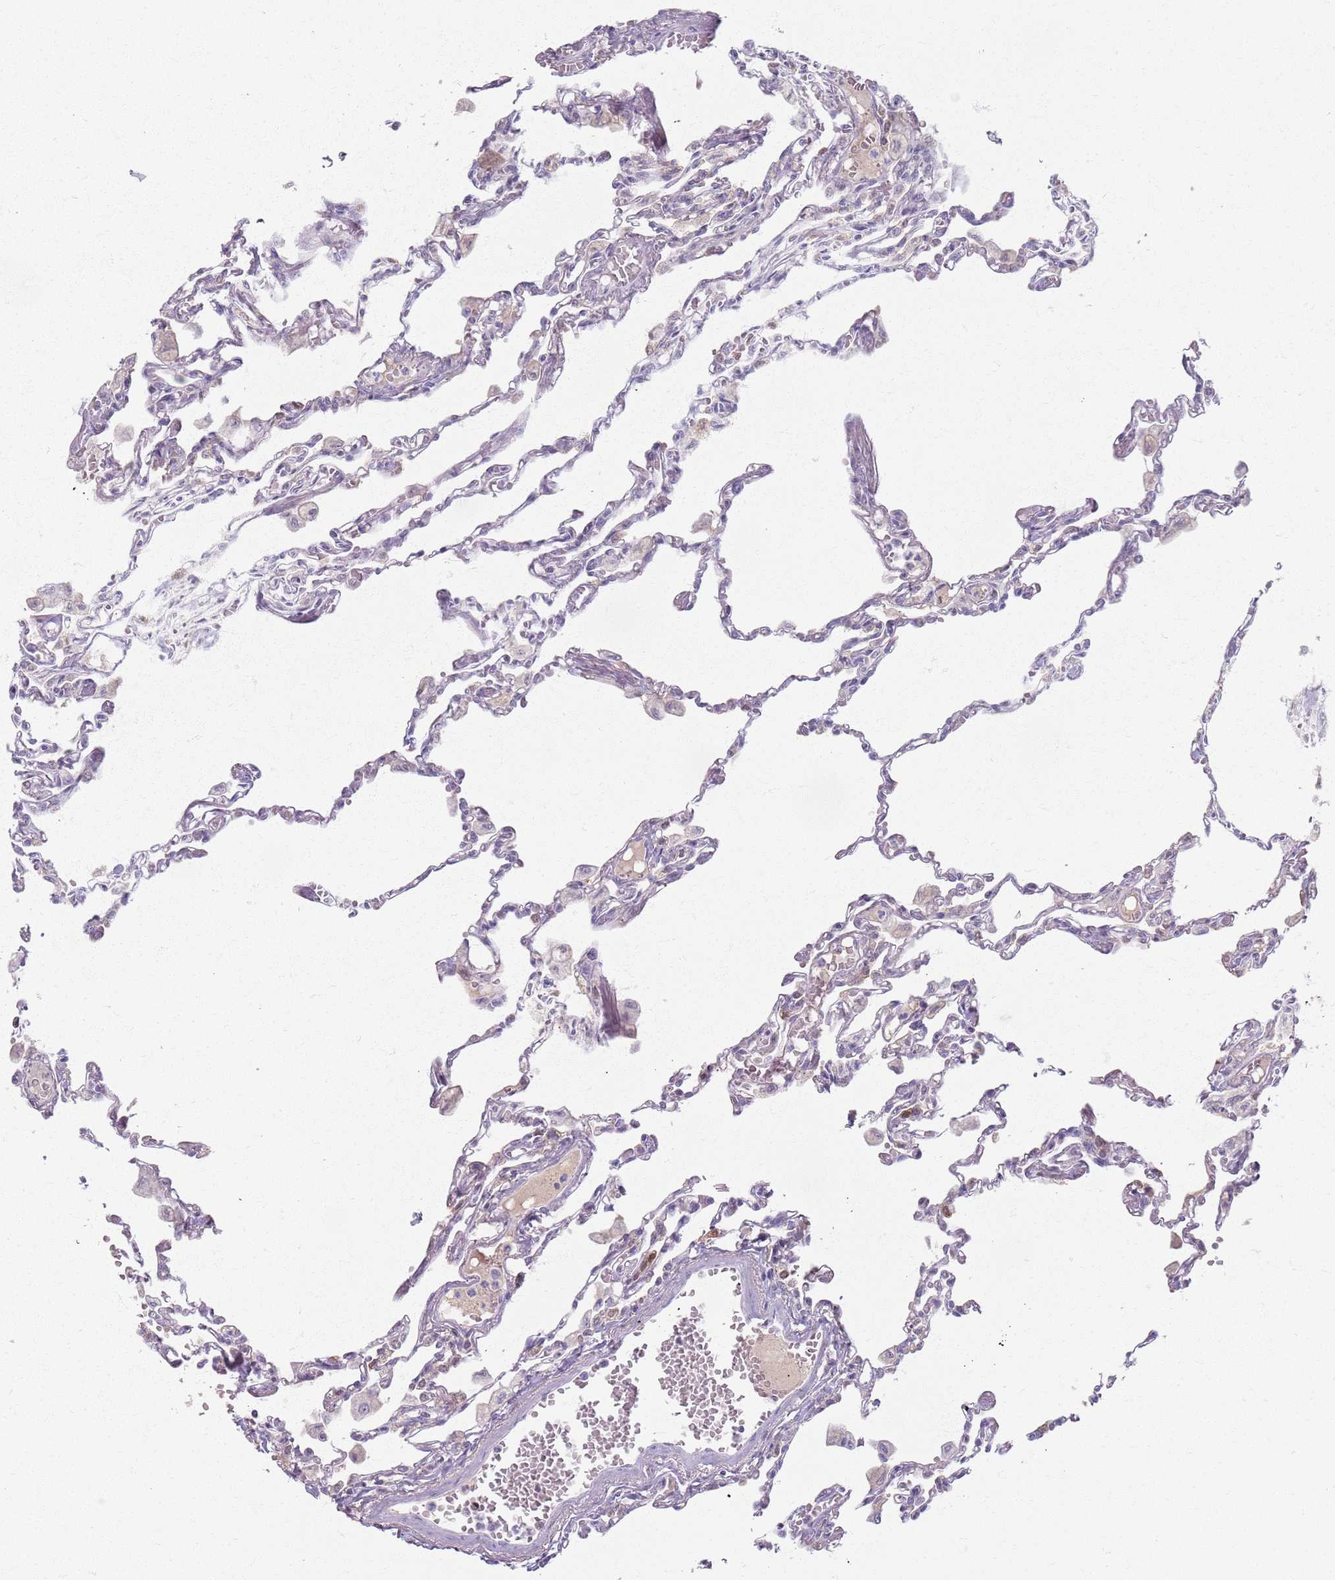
{"staining": {"intensity": "negative", "quantity": "none", "location": "none"}, "tissue": "lung", "cell_type": "Alveolar cells", "image_type": "normal", "snomed": [{"axis": "morphology", "description": "Normal tissue, NOS"}, {"axis": "topography", "description": "Bronchus"}, {"axis": "topography", "description": "Lung"}], "caption": "Immunohistochemistry (IHC) of benign human lung shows no positivity in alveolar cells.", "gene": "CRIPT", "patient": {"sex": "female", "age": 49}}